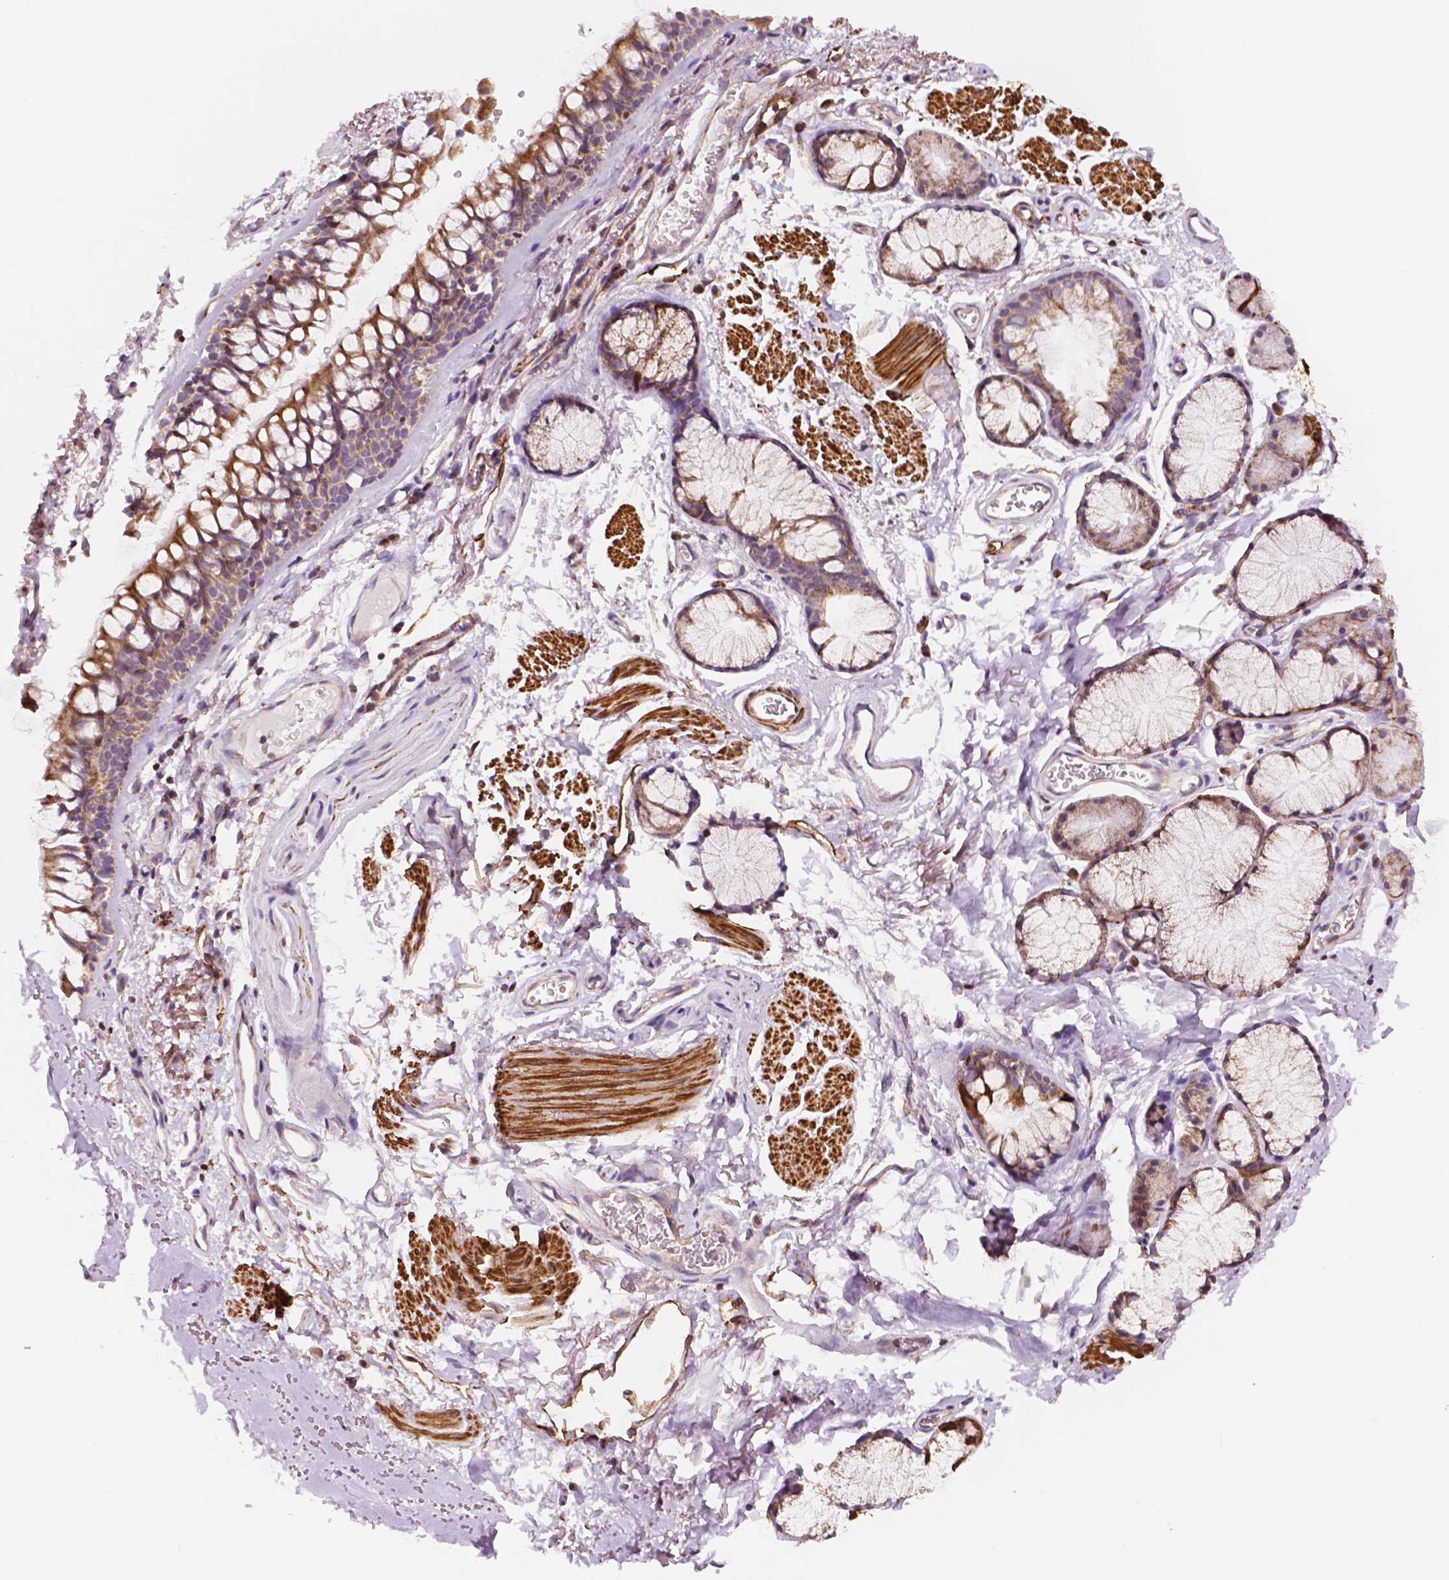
{"staining": {"intensity": "negative", "quantity": "none", "location": "none"}, "tissue": "soft tissue", "cell_type": "Chondrocytes", "image_type": "normal", "snomed": [{"axis": "morphology", "description": "Normal tissue, NOS"}, {"axis": "topography", "description": "Cartilage tissue"}, {"axis": "topography", "description": "Bronchus"}], "caption": "DAB immunohistochemical staining of benign human soft tissue exhibits no significant staining in chondrocytes. Brightfield microscopy of immunohistochemistry (IHC) stained with DAB (brown) and hematoxylin (blue), captured at high magnification.", "gene": "GEMIN4", "patient": {"sex": "female", "age": 79}}